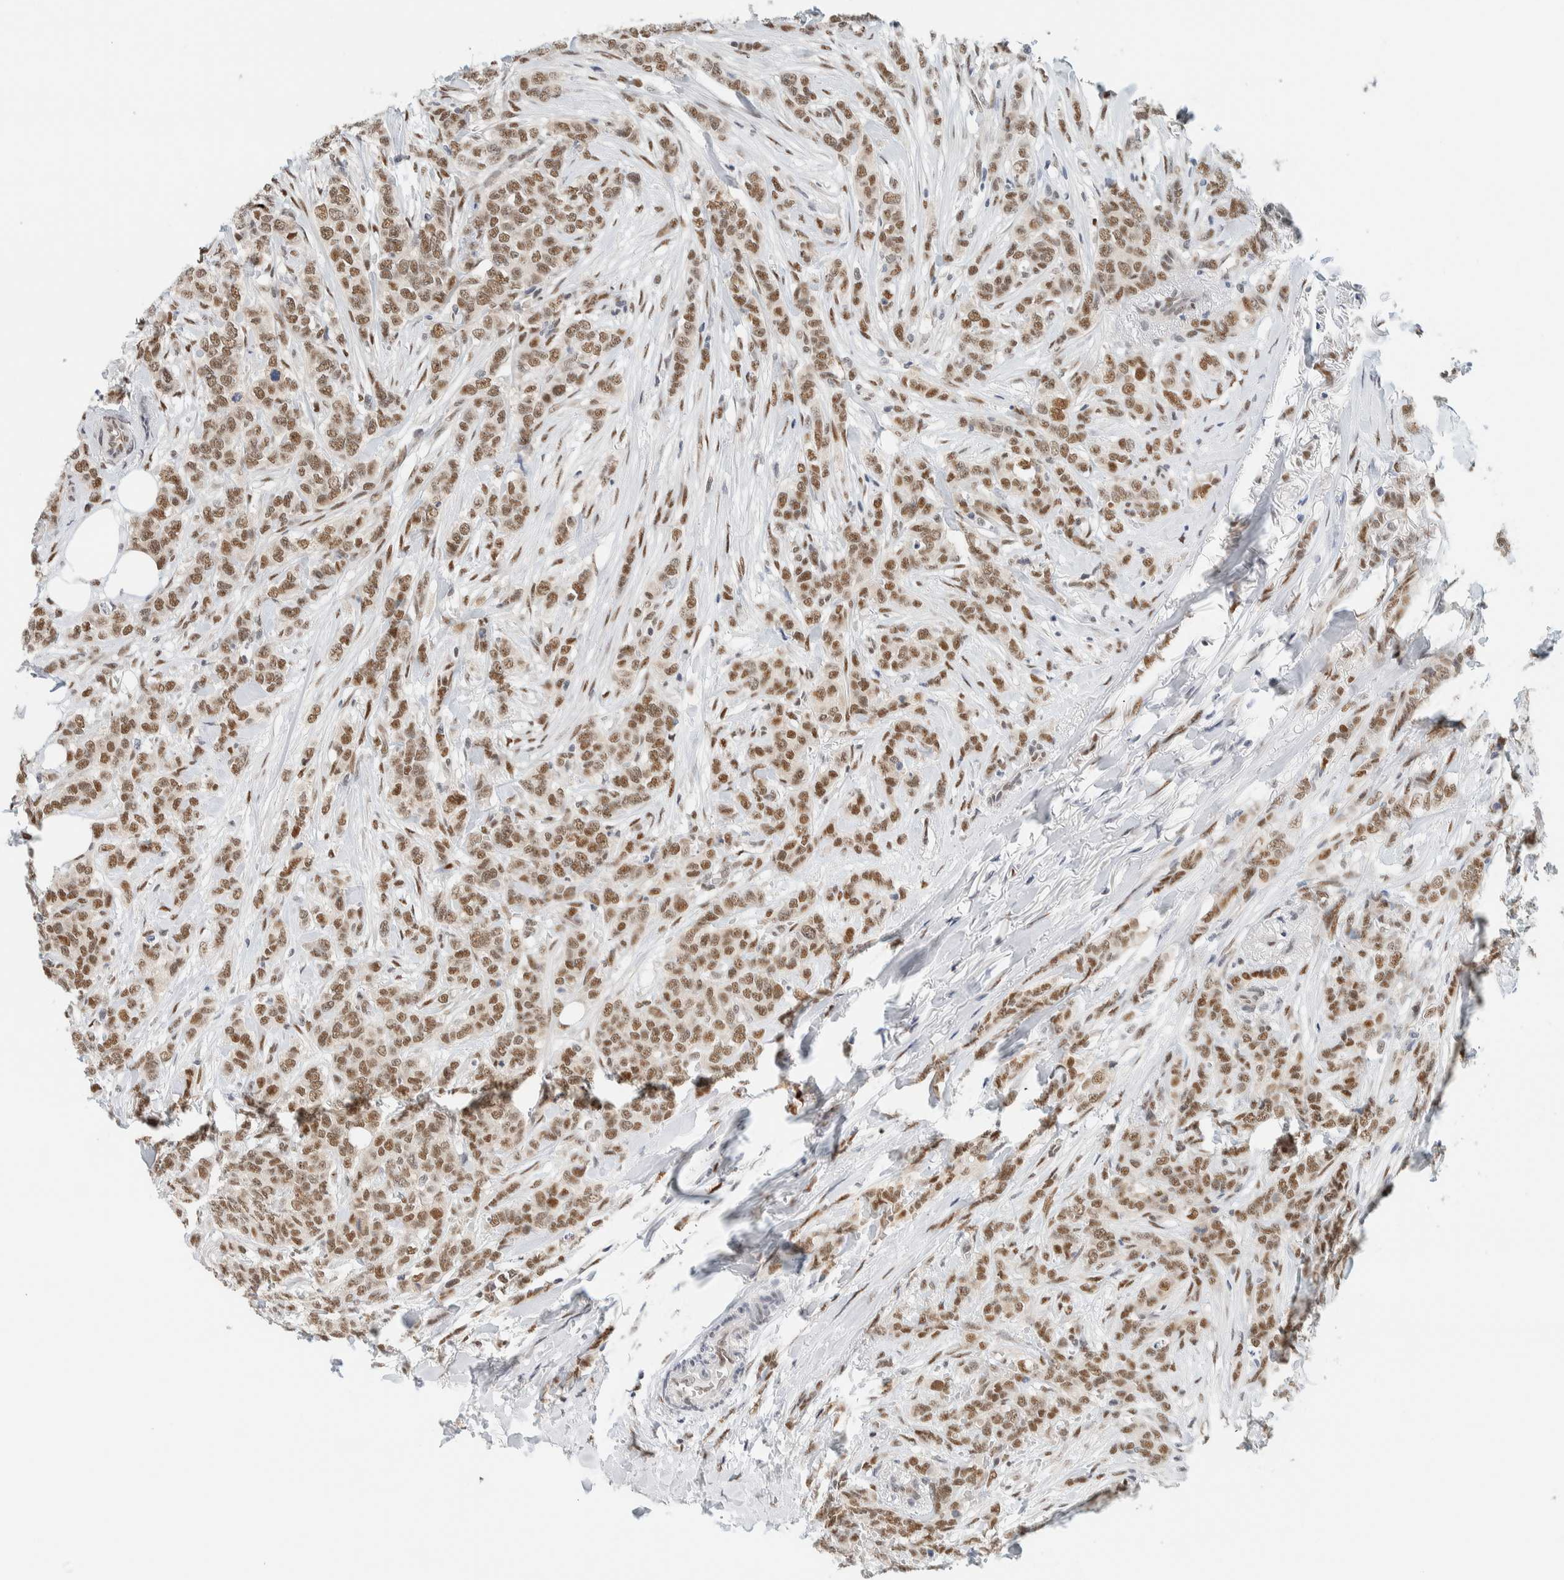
{"staining": {"intensity": "moderate", "quantity": ">75%", "location": "nuclear"}, "tissue": "breast cancer", "cell_type": "Tumor cells", "image_type": "cancer", "snomed": [{"axis": "morphology", "description": "Lobular carcinoma"}, {"axis": "topography", "description": "Skin"}, {"axis": "topography", "description": "Breast"}], "caption": "This image demonstrates breast cancer stained with IHC to label a protein in brown. The nuclear of tumor cells show moderate positivity for the protein. Nuclei are counter-stained blue.", "gene": "ZNF683", "patient": {"sex": "female", "age": 46}}